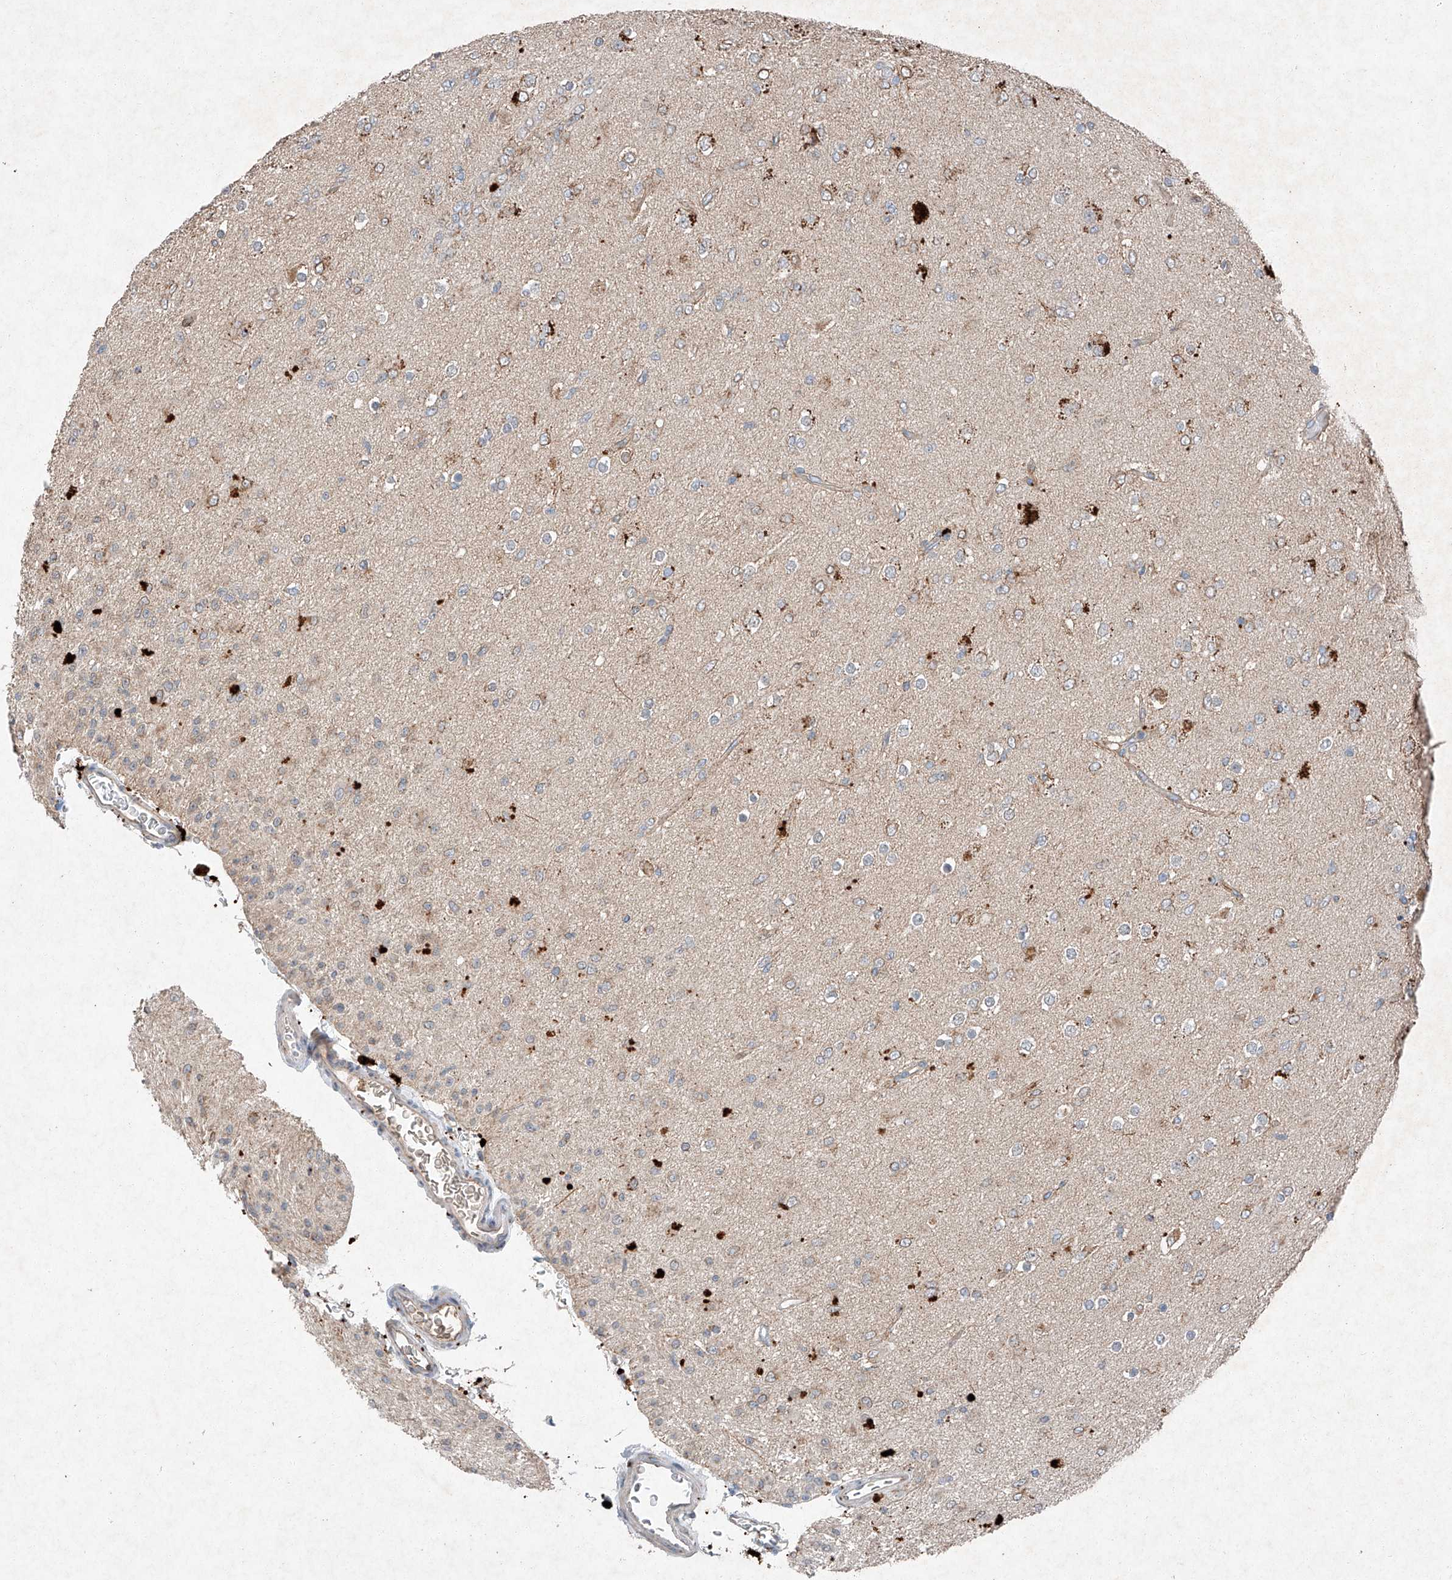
{"staining": {"intensity": "negative", "quantity": "none", "location": "none"}, "tissue": "glioma", "cell_type": "Tumor cells", "image_type": "cancer", "snomed": [{"axis": "morphology", "description": "Glioma, malignant, Low grade"}, {"axis": "topography", "description": "Brain"}], "caption": "Tumor cells are negative for brown protein staining in glioma.", "gene": "RUSC1", "patient": {"sex": "male", "age": 65}}